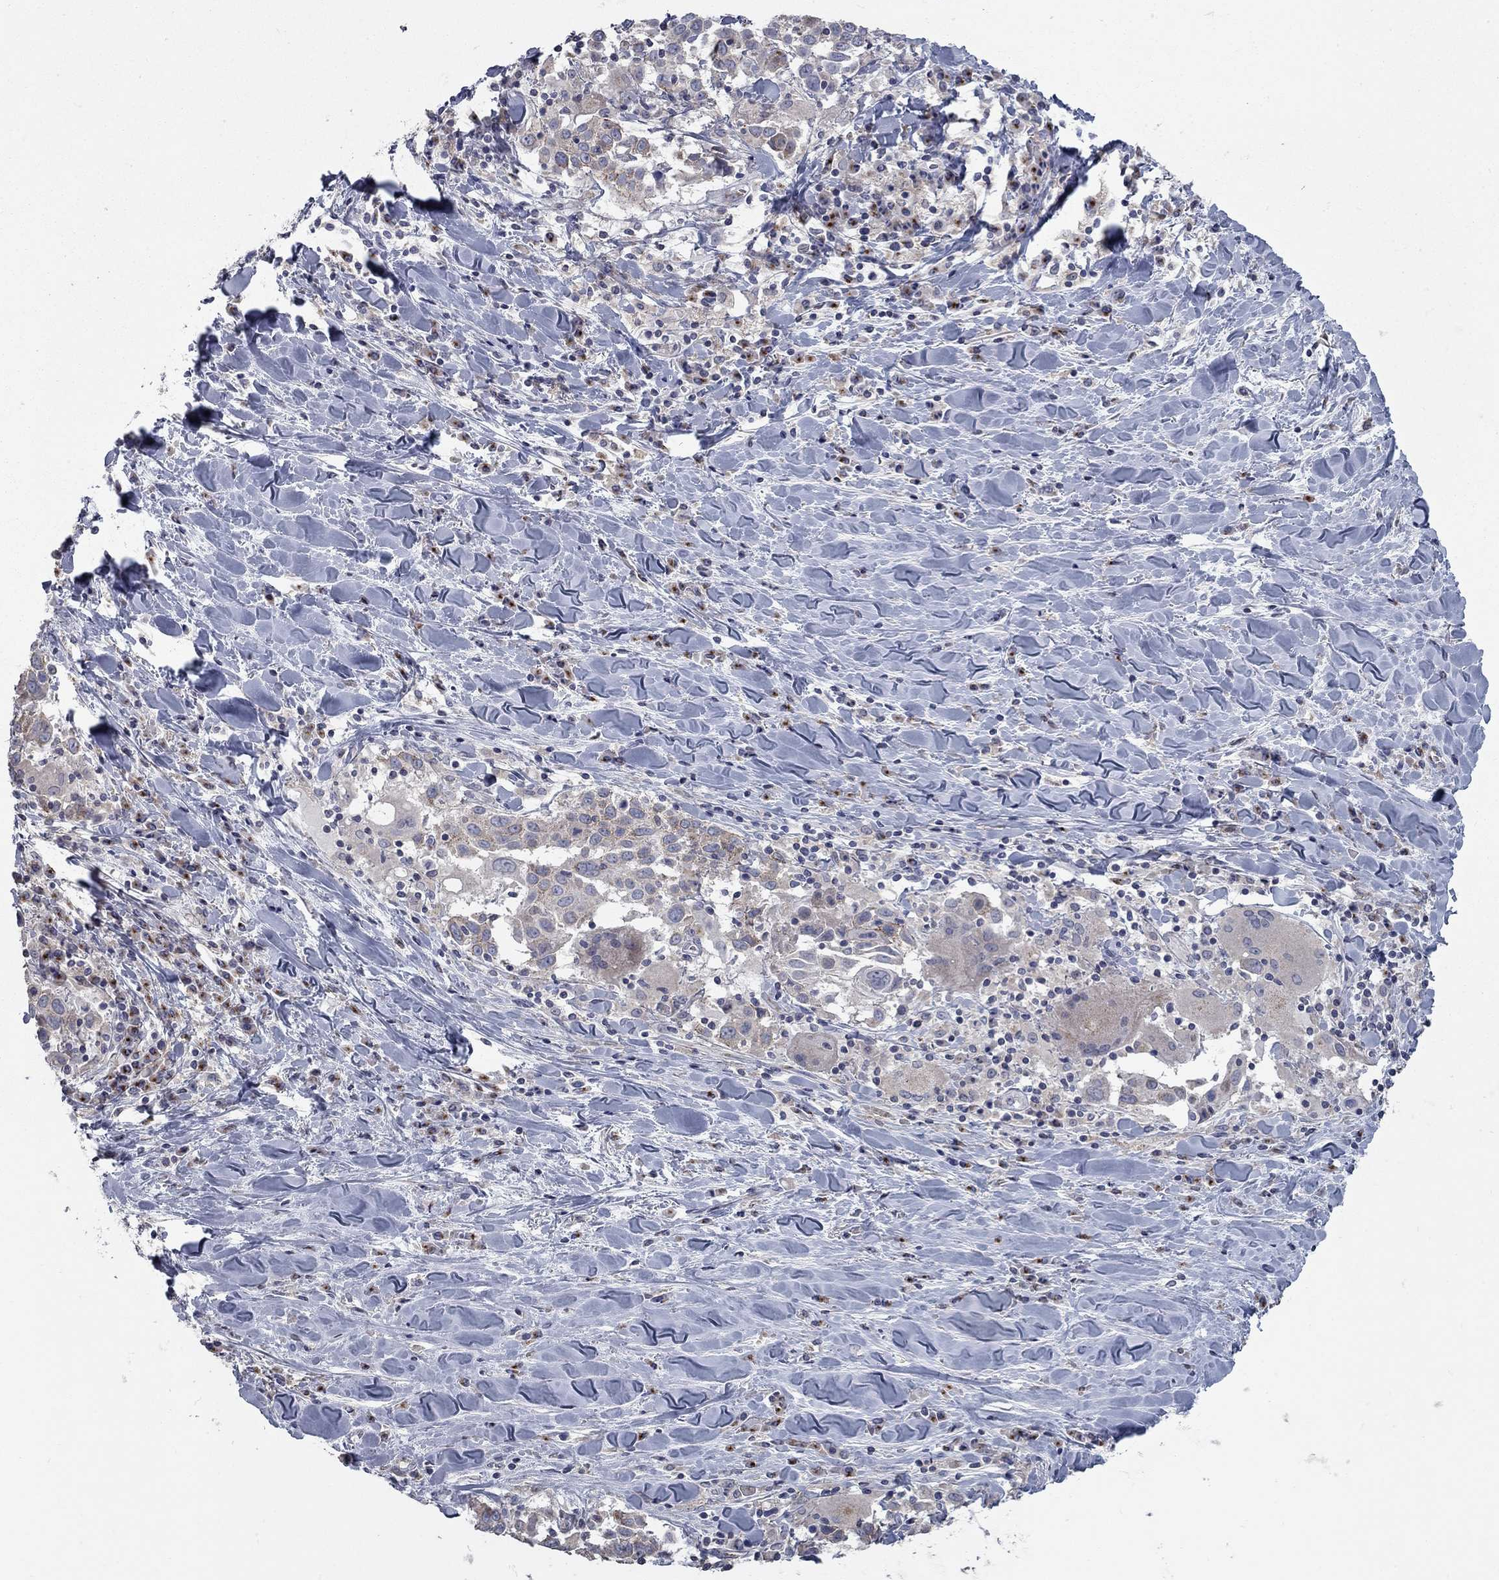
{"staining": {"intensity": "weak", "quantity": "25%-75%", "location": "cytoplasmic/membranous"}, "tissue": "lung cancer", "cell_type": "Tumor cells", "image_type": "cancer", "snomed": [{"axis": "morphology", "description": "Squamous cell carcinoma, NOS"}, {"axis": "topography", "description": "Lung"}], "caption": "Tumor cells display low levels of weak cytoplasmic/membranous expression in about 25%-75% of cells in lung cancer.", "gene": "KIAA0319L", "patient": {"sex": "male", "age": 57}}